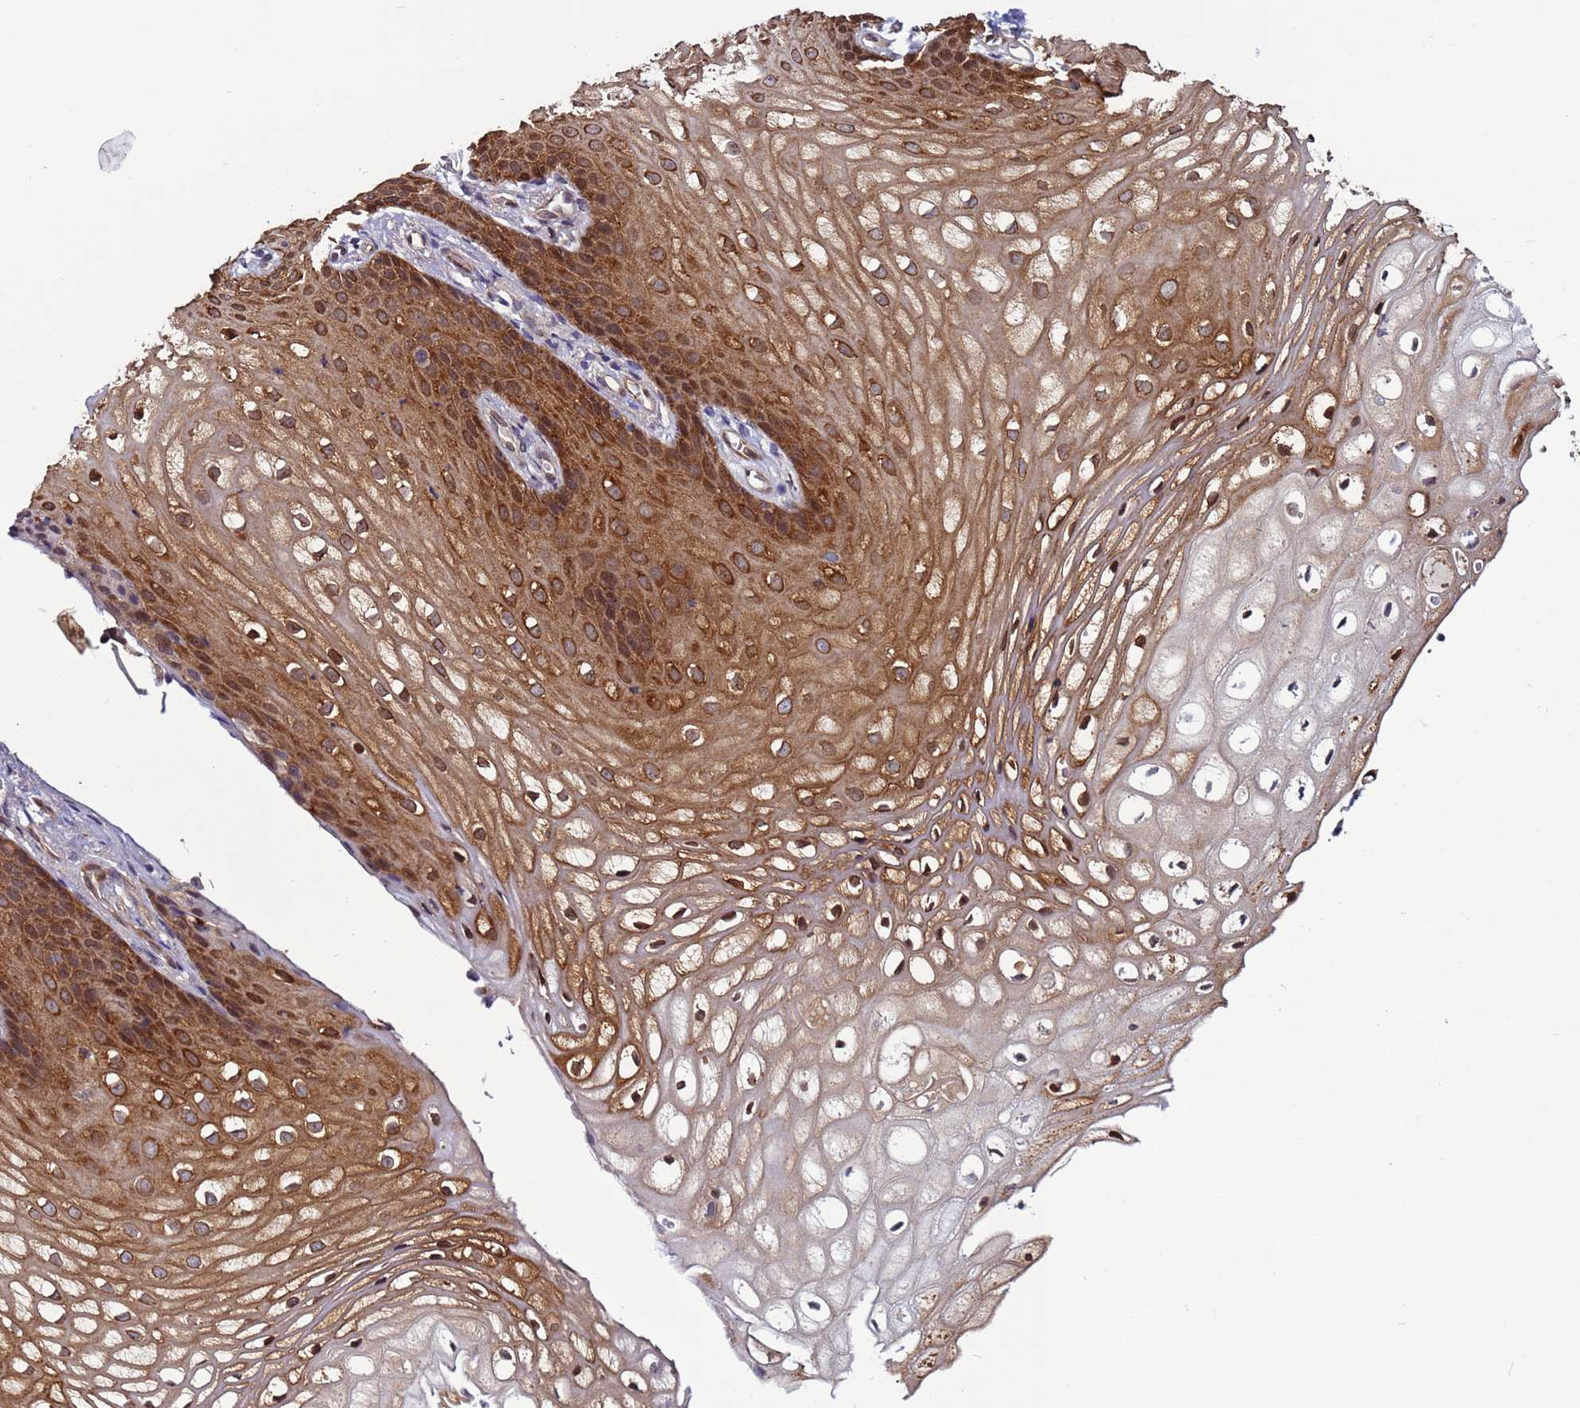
{"staining": {"intensity": "moderate", "quantity": ">75%", "location": "cytoplasmic/membranous,nuclear"}, "tissue": "vagina", "cell_type": "Squamous epithelial cells", "image_type": "normal", "snomed": [{"axis": "morphology", "description": "Normal tissue, NOS"}, {"axis": "topography", "description": "Vagina"}], "caption": "Vagina stained with immunohistochemistry demonstrates moderate cytoplasmic/membranous,nuclear positivity in approximately >75% of squamous epithelial cells.", "gene": "TRIM37", "patient": {"sex": "female", "age": 60}}